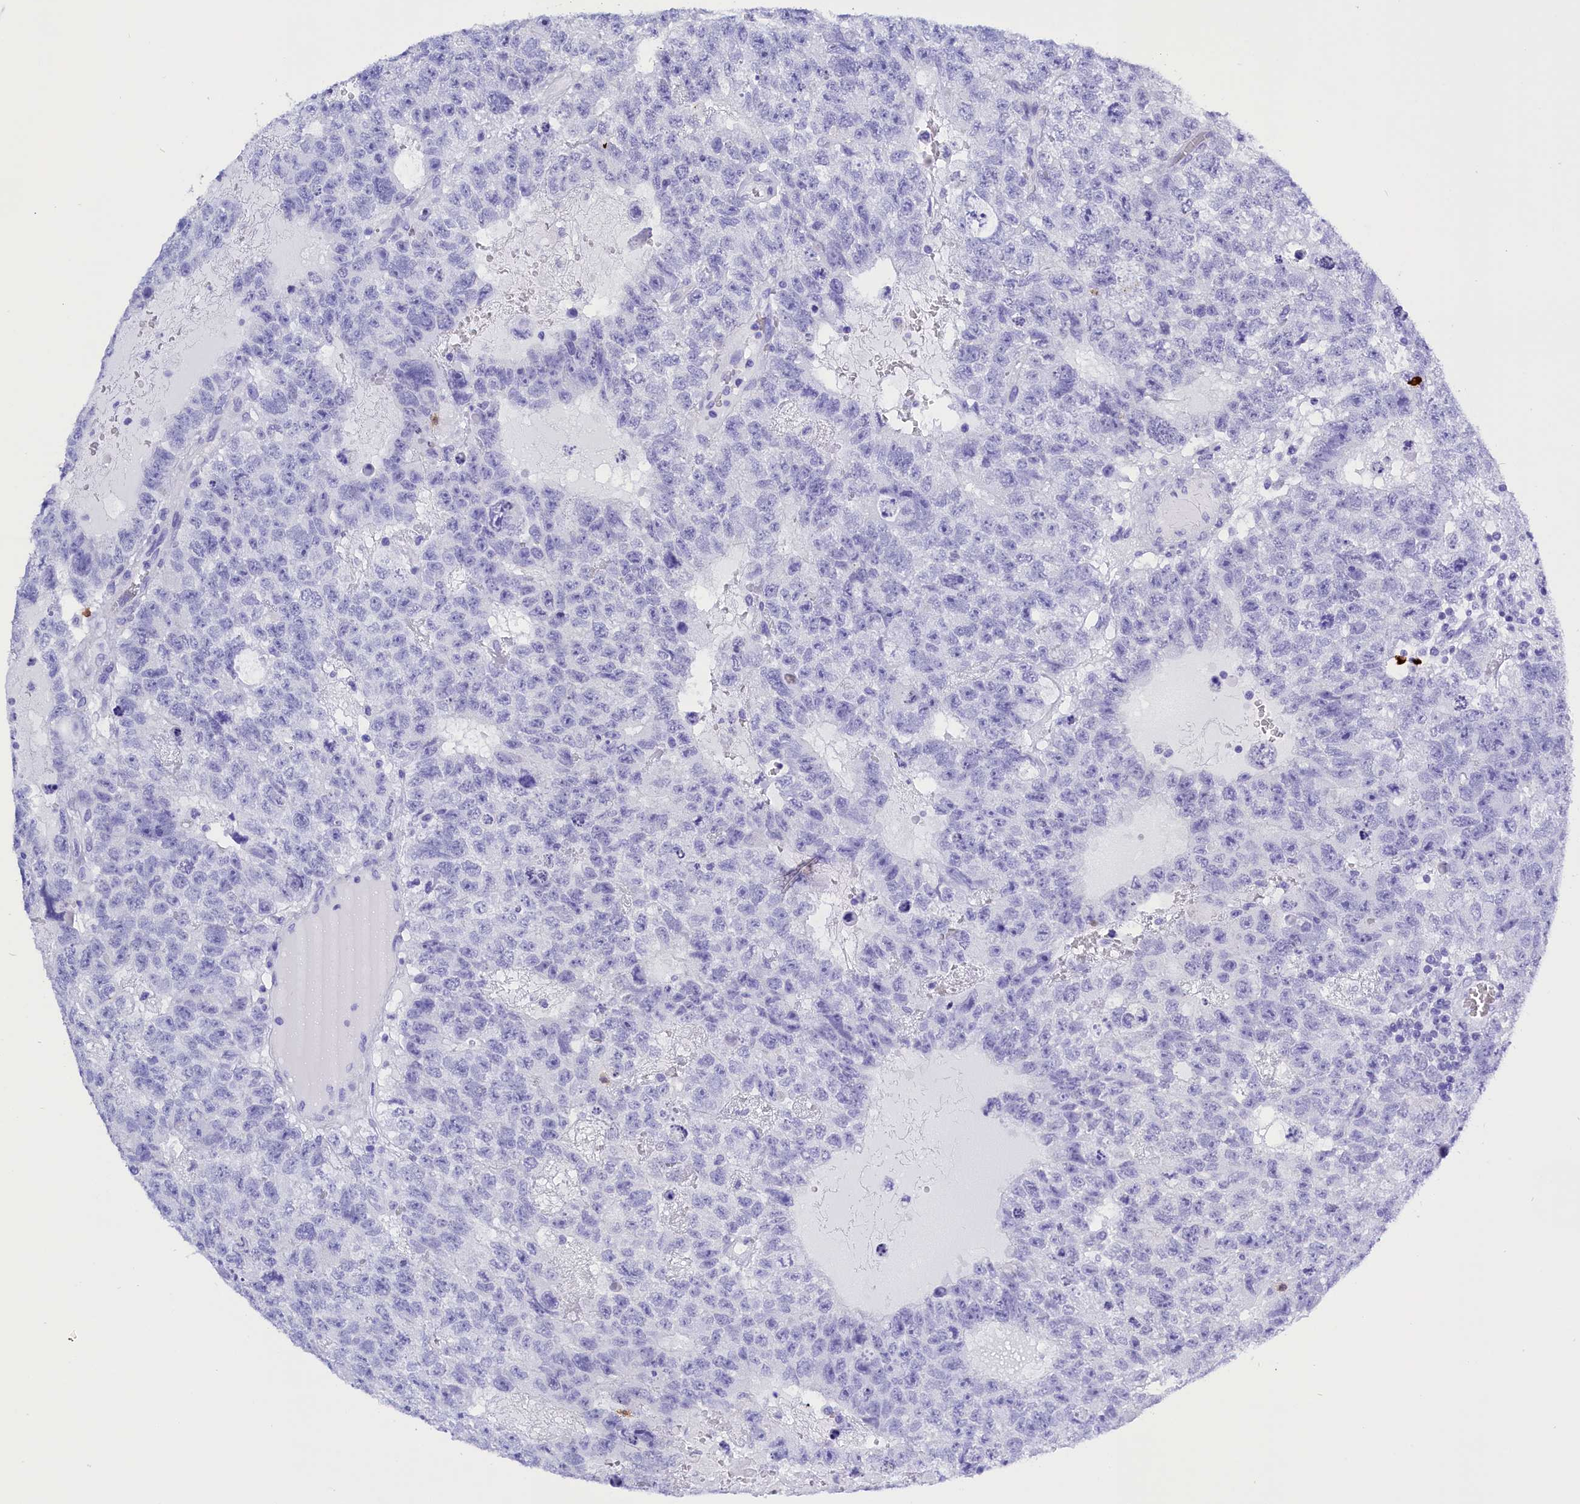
{"staining": {"intensity": "negative", "quantity": "none", "location": "none"}, "tissue": "testis cancer", "cell_type": "Tumor cells", "image_type": "cancer", "snomed": [{"axis": "morphology", "description": "Carcinoma, Embryonal, NOS"}, {"axis": "topography", "description": "Testis"}], "caption": "Testis embryonal carcinoma was stained to show a protein in brown. There is no significant positivity in tumor cells. (Brightfield microscopy of DAB immunohistochemistry (IHC) at high magnification).", "gene": "CLC", "patient": {"sex": "male", "age": 26}}